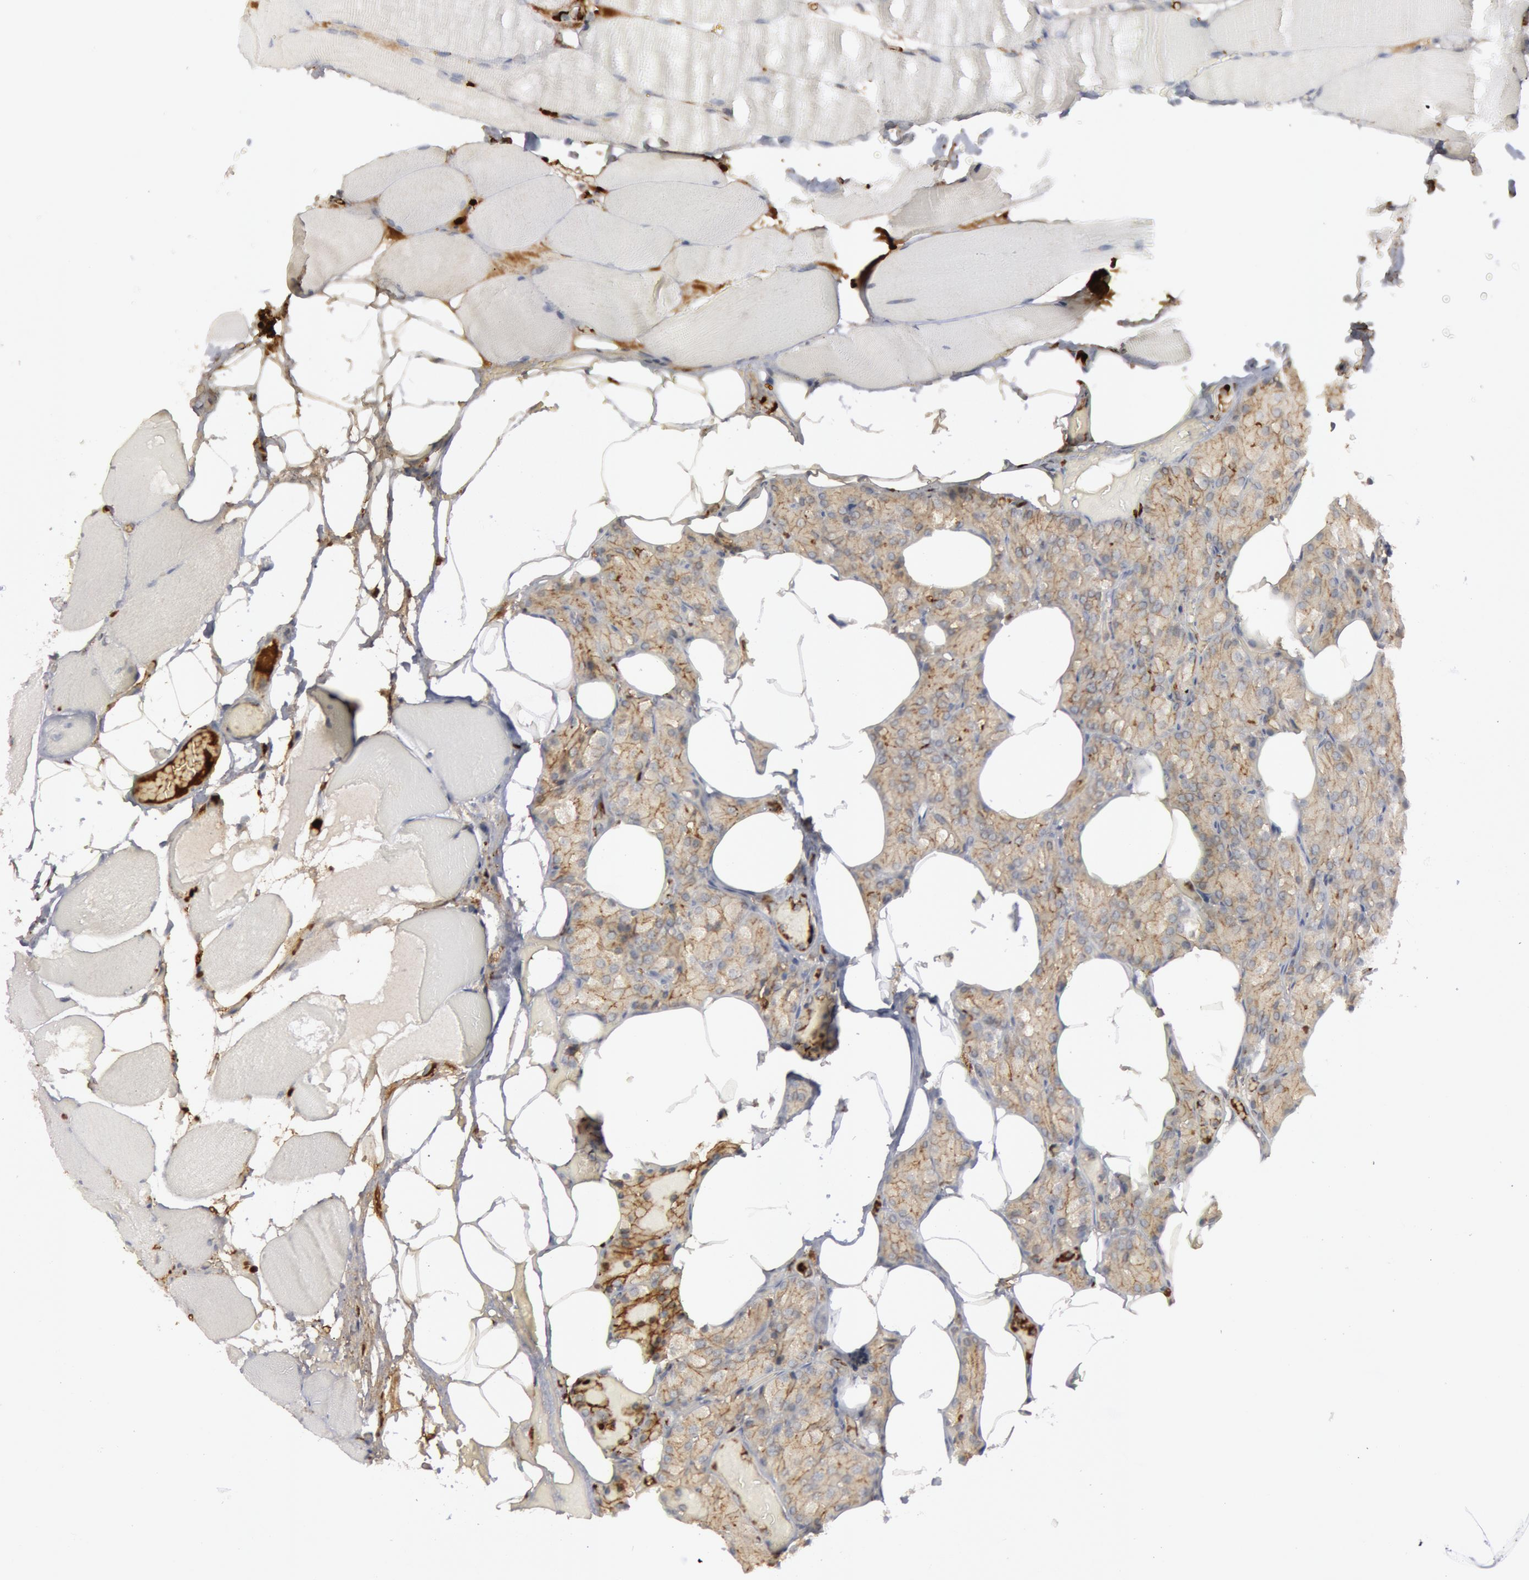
{"staining": {"intensity": "moderate", "quantity": "<25%", "location": "cytoplasmic/membranous"}, "tissue": "parathyroid gland", "cell_type": "Glandular cells", "image_type": "normal", "snomed": [{"axis": "morphology", "description": "Normal tissue, NOS"}, {"axis": "topography", "description": "Skeletal muscle"}, {"axis": "topography", "description": "Parathyroid gland"}], "caption": "Protein staining demonstrates moderate cytoplasmic/membranous staining in about <25% of glandular cells in benign parathyroid gland.", "gene": "C1QC", "patient": {"sex": "female", "age": 37}}